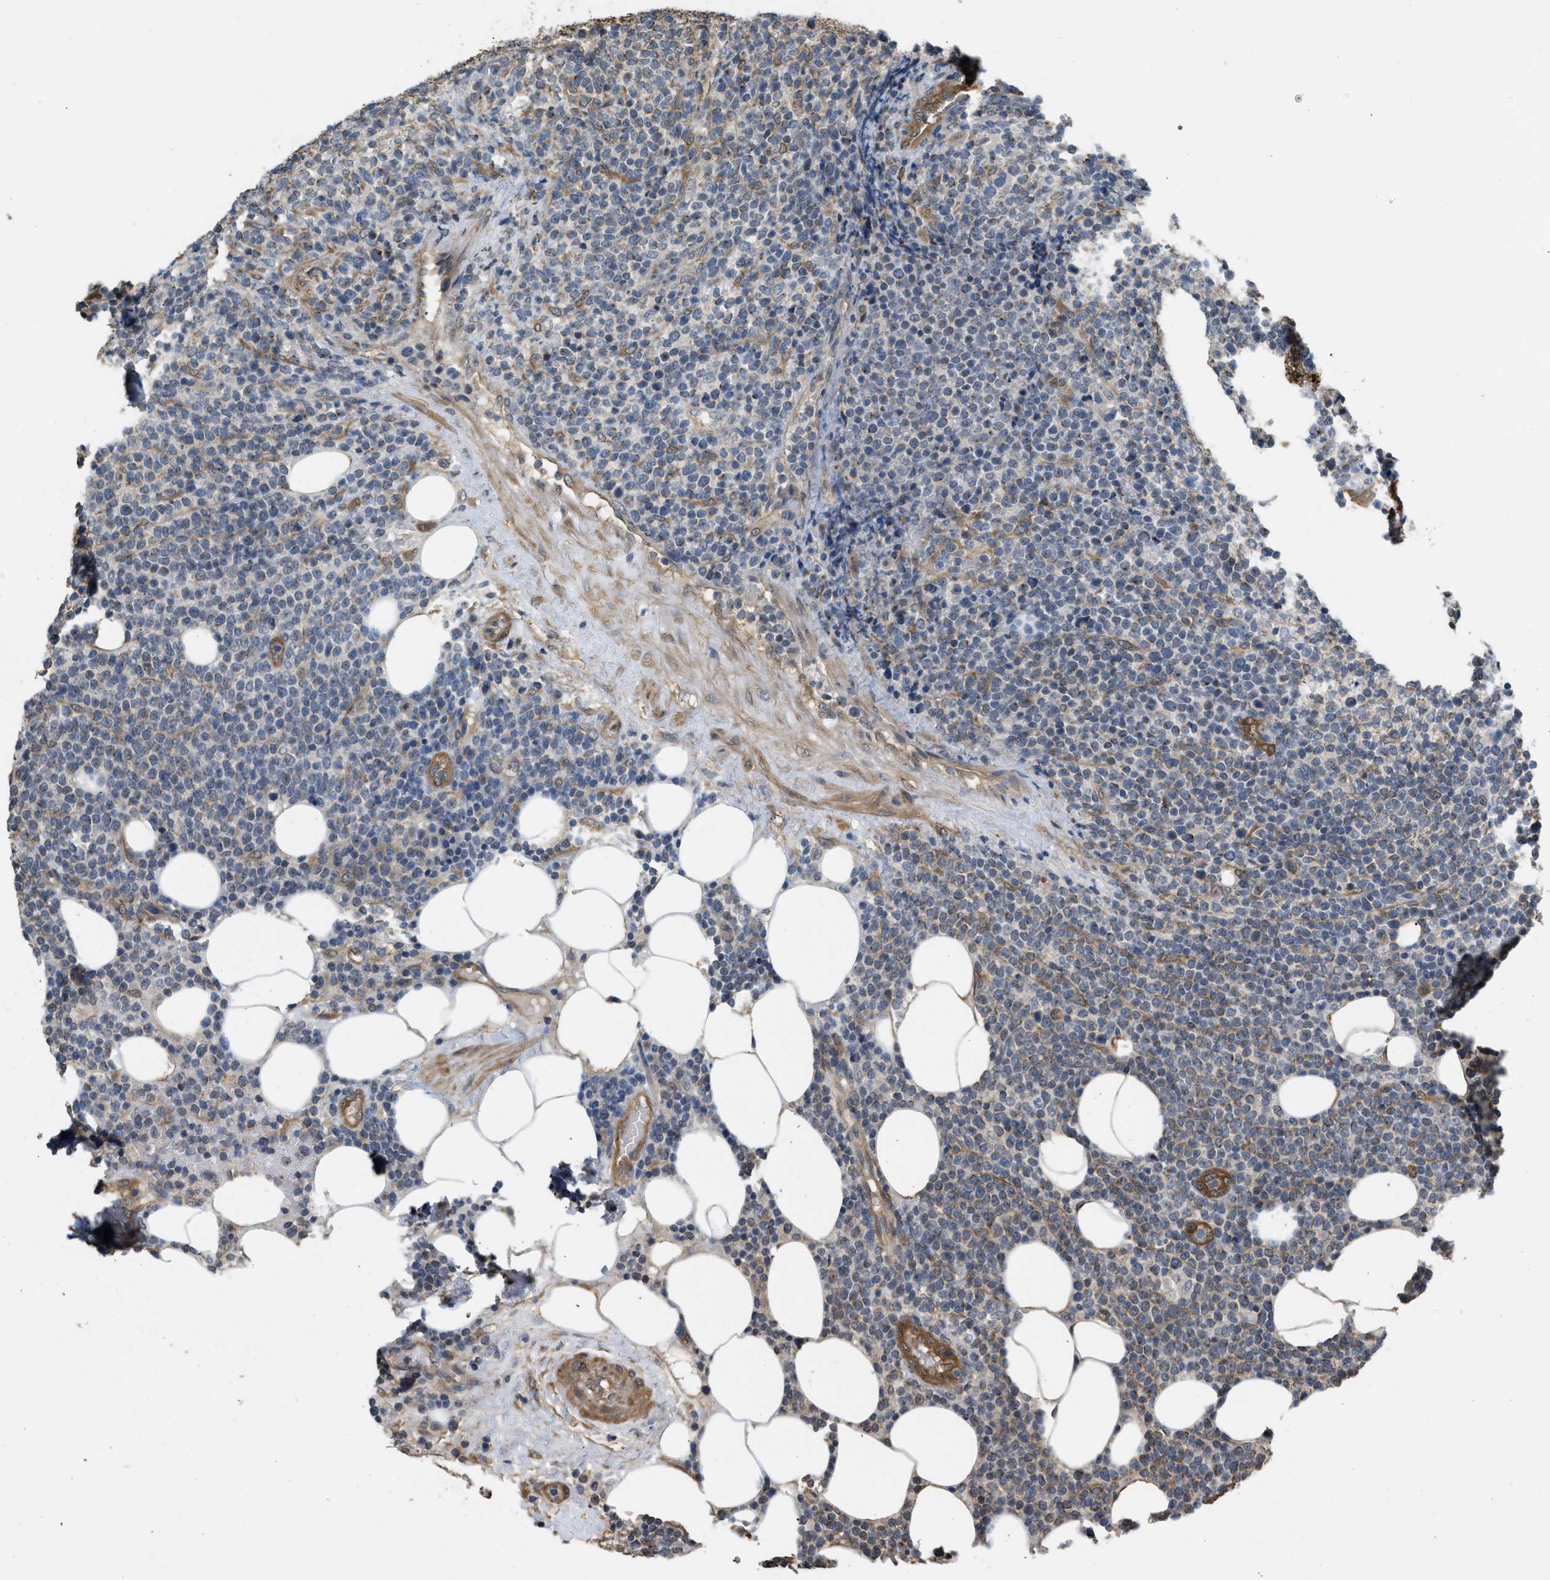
{"staining": {"intensity": "negative", "quantity": "none", "location": "none"}, "tissue": "lymphoma", "cell_type": "Tumor cells", "image_type": "cancer", "snomed": [{"axis": "morphology", "description": "Malignant lymphoma, non-Hodgkin's type, High grade"}, {"axis": "topography", "description": "Lymph node"}], "caption": "Immunohistochemistry (IHC) image of neoplastic tissue: human lymphoma stained with DAB (3,3'-diaminobenzidine) demonstrates no significant protein staining in tumor cells. The staining is performed using DAB brown chromogen with nuclei counter-stained in using hematoxylin.", "gene": "BAG3", "patient": {"sex": "male", "age": 61}}